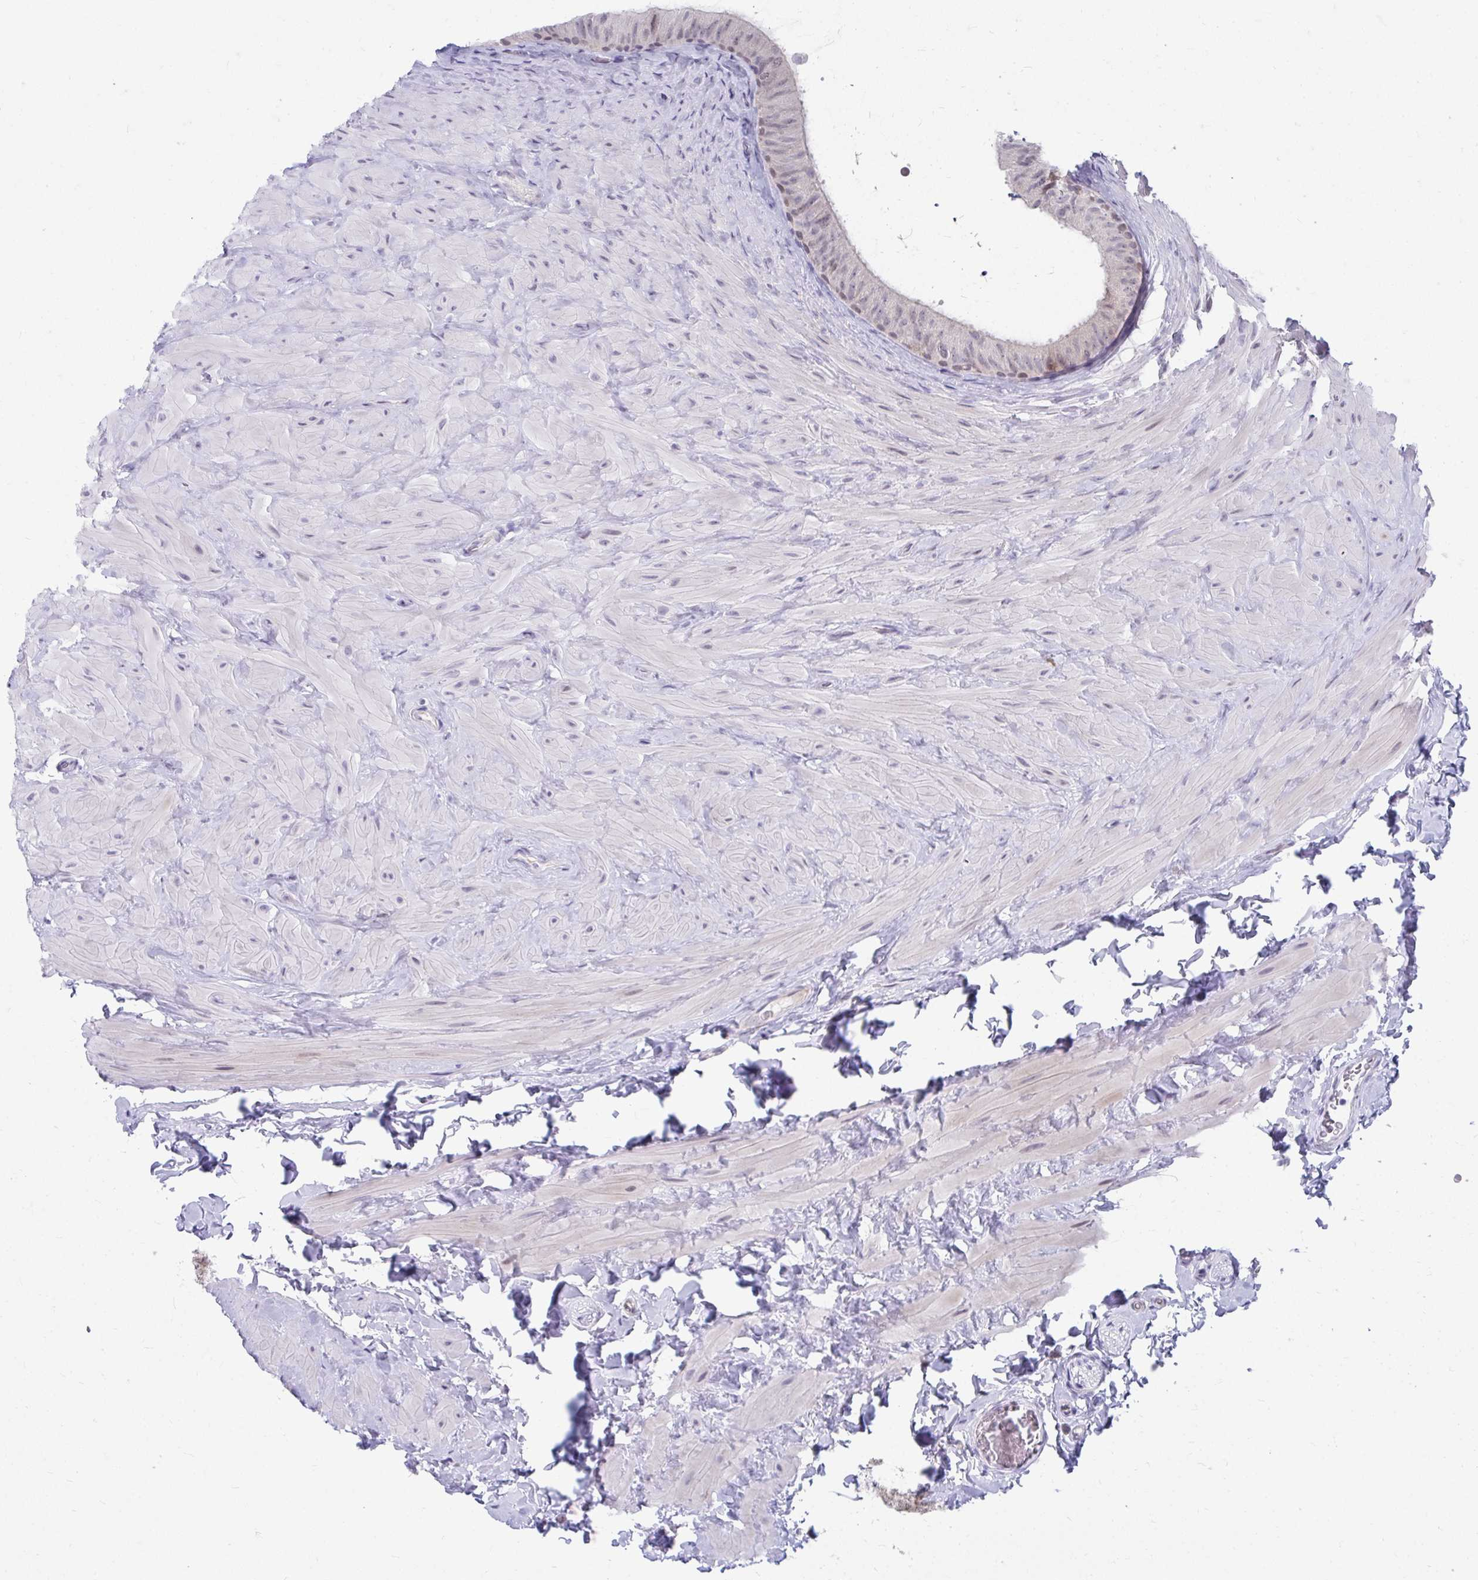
{"staining": {"intensity": "weak", "quantity": "<25%", "location": "cytoplasmic/membranous"}, "tissue": "epididymis", "cell_type": "Glandular cells", "image_type": "normal", "snomed": [{"axis": "morphology", "description": "Normal tissue, NOS"}, {"axis": "topography", "description": "Epididymis, spermatic cord, NOS"}, {"axis": "topography", "description": "Epididymis"}], "caption": "High magnification brightfield microscopy of unremarkable epididymis stained with DAB (brown) and counterstained with hematoxylin (blue): glandular cells show no significant expression.", "gene": "MROH8", "patient": {"sex": "male", "age": 31}}